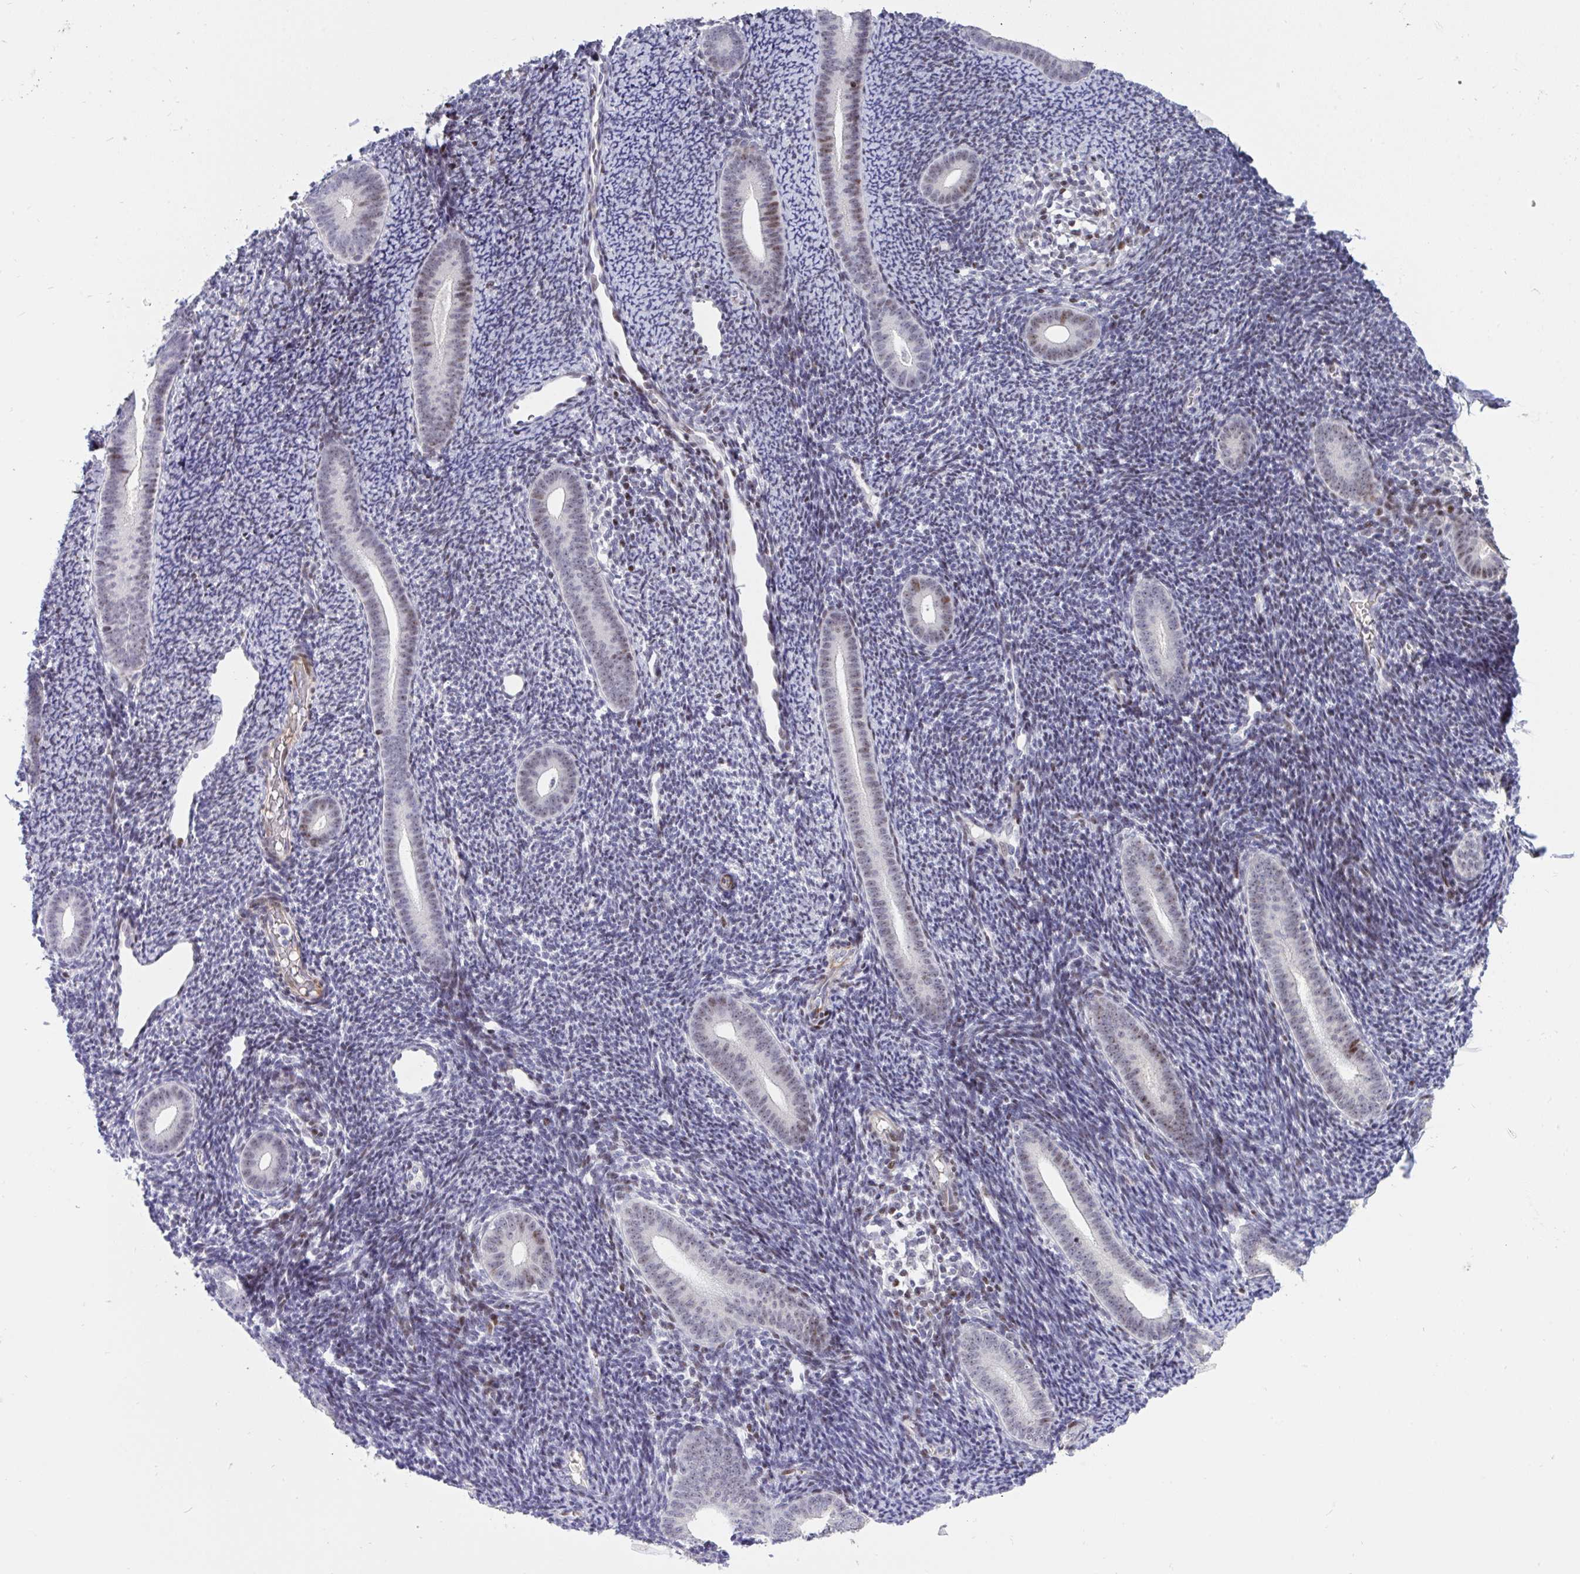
{"staining": {"intensity": "moderate", "quantity": "<25%", "location": "nuclear"}, "tissue": "endometrium", "cell_type": "Cells in endometrial stroma", "image_type": "normal", "snomed": [{"axis": "morphology", "description": "Normal tissue, NOS"}, {"axis": "topography", "description": "Endometrium"}], "caption": "Endometrium stained with immunohistochemistry (IHC) reveals moderate nuclear positivity in about <25% of cells in endometrial stroma. (Brightfield microscopy of DAB IHC at high magnification).", "gene": "PLPPR3", "patient": {"sex": "female", "age": 39}}